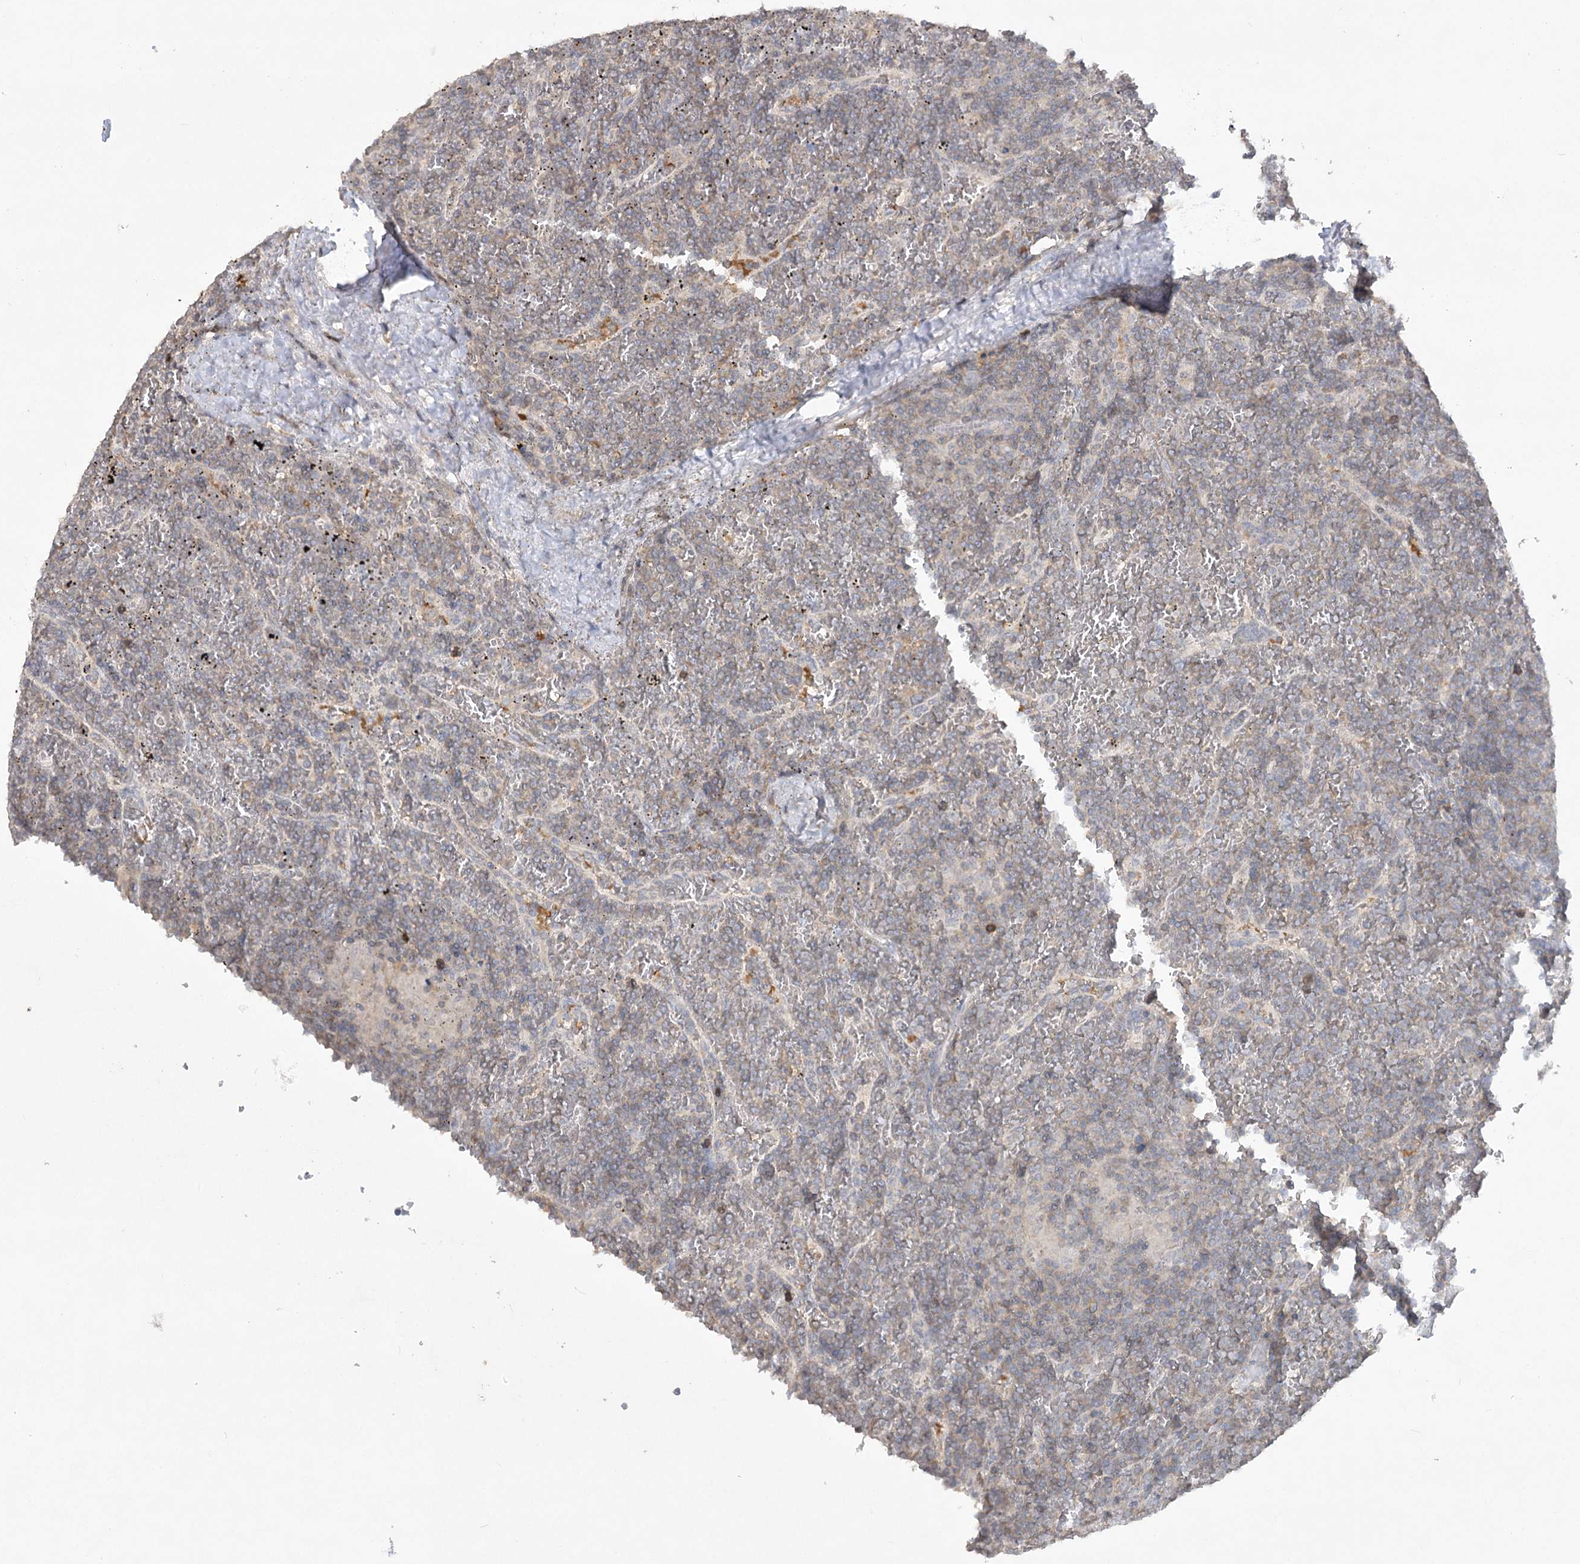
{"staining": {"intensity": "negative", "quantity": "none", "location": "none"}, "tissue": "lymphoma", "cell_type": "Tumor cells", "image_type": "cancer", "snomed": [{"axis": "morphology", "description": "Malignant lymphoma, non-Hodgkin's type, Low grade"}, {"axis": "topography", "description": "Spleen"}], "caption": "A histopathology image of lymphoma stained for a protein shows no brown staining in tumor cells.", "gene": "TRAF3IP1", "patient": {"sex": "female", "age": 19}}